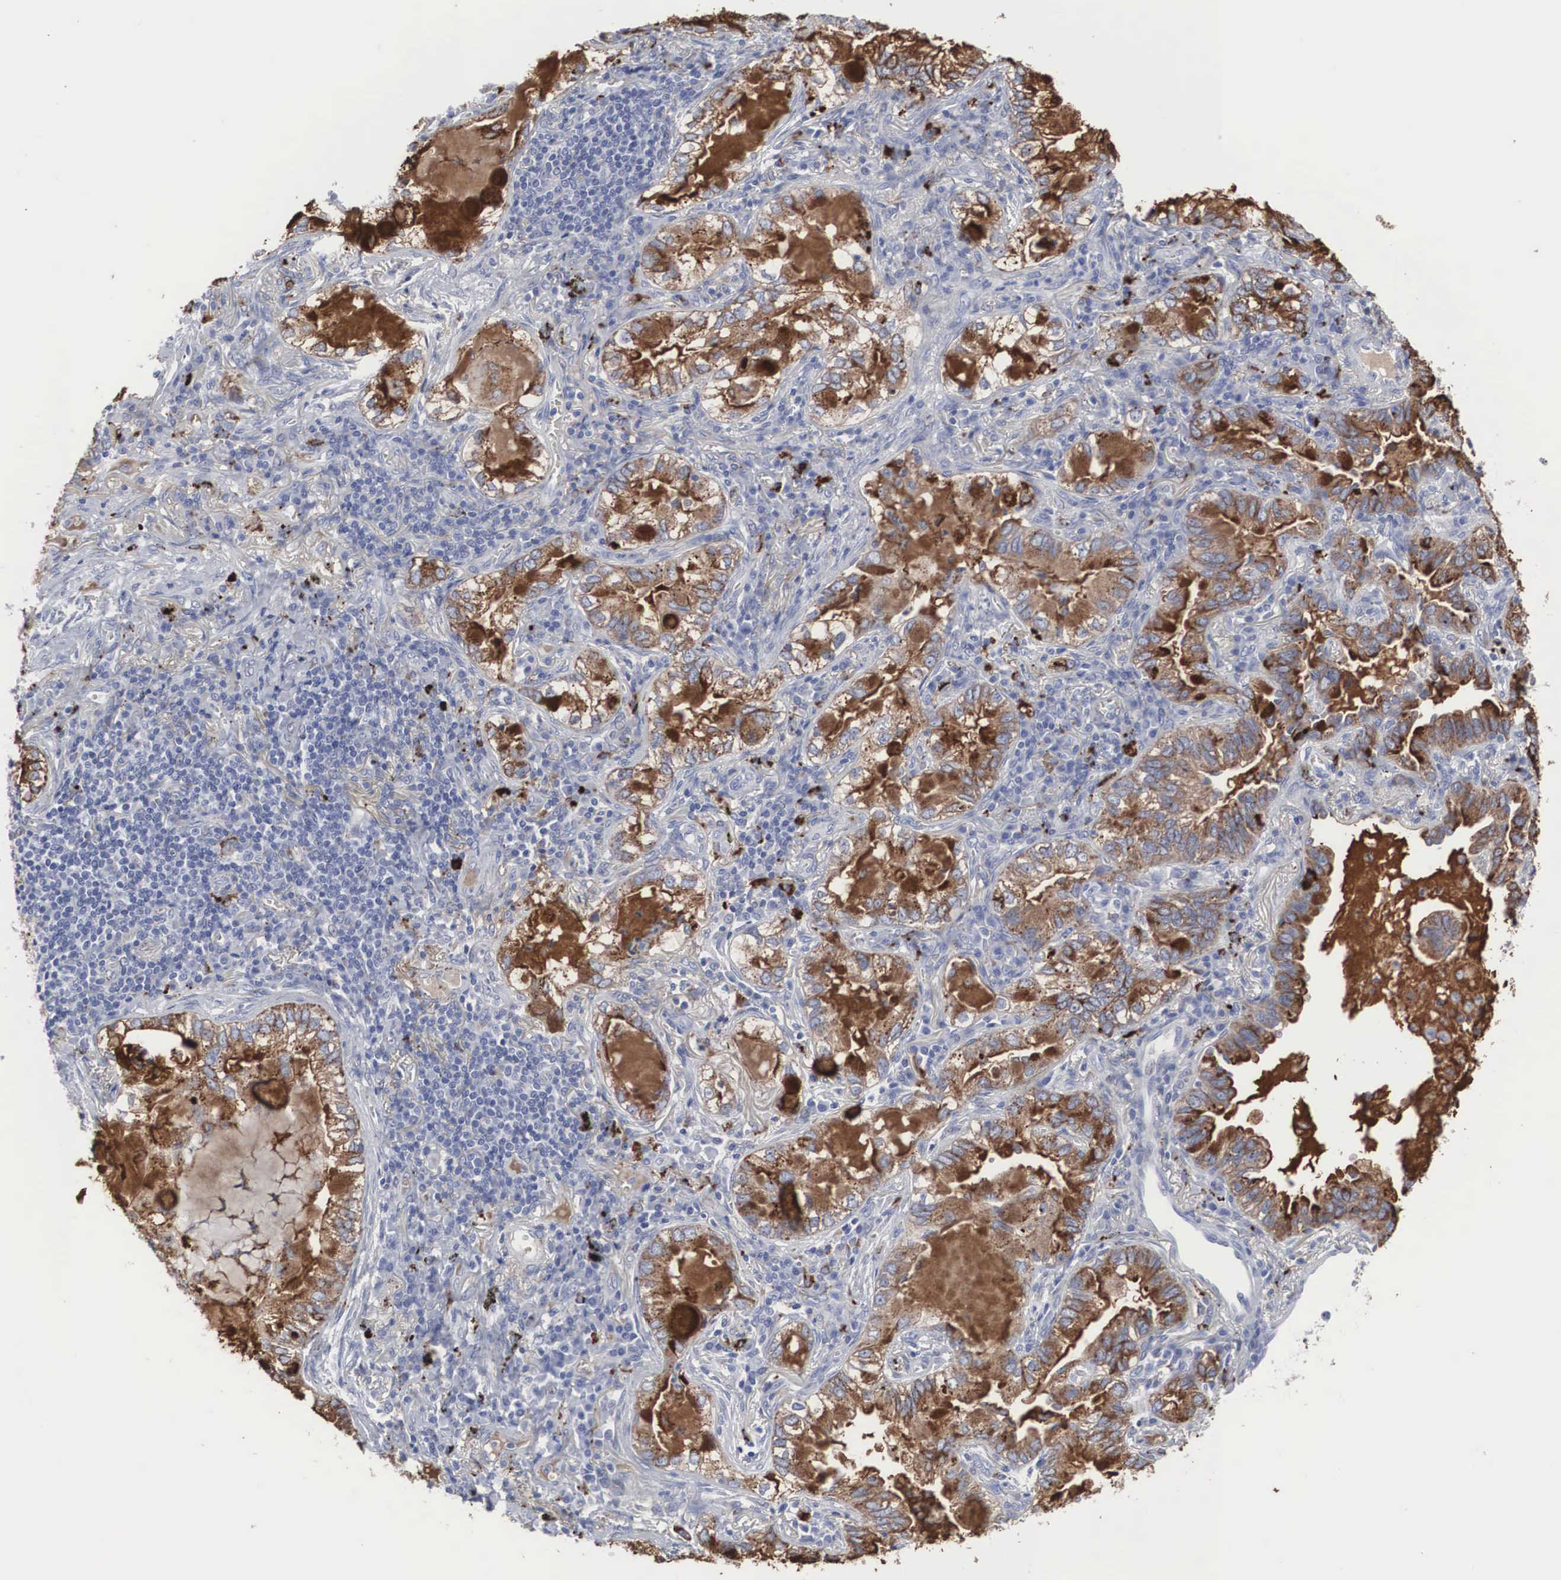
{"staining": {"intensity": "moderate", "quantity": ">75%", "location": "cytoplasmic/membranous"}, "tissue": "lung cancer", "cell_type": "Tumor cells", "image_type": "cancer", "snomed": [{"axis": "morphology", "description": "Adenocarcinoma, NOS"}, {"axis": "topography", "description": "Lung"}], "caption": "Protein expression analysis of human adenocarcinoma (lung) reveals moderate cytoplasmic/membranous expression in about >75% of tumor cells.", "gene": "LGALS3BP", "patient": {"sex": "female", "age": 50}}